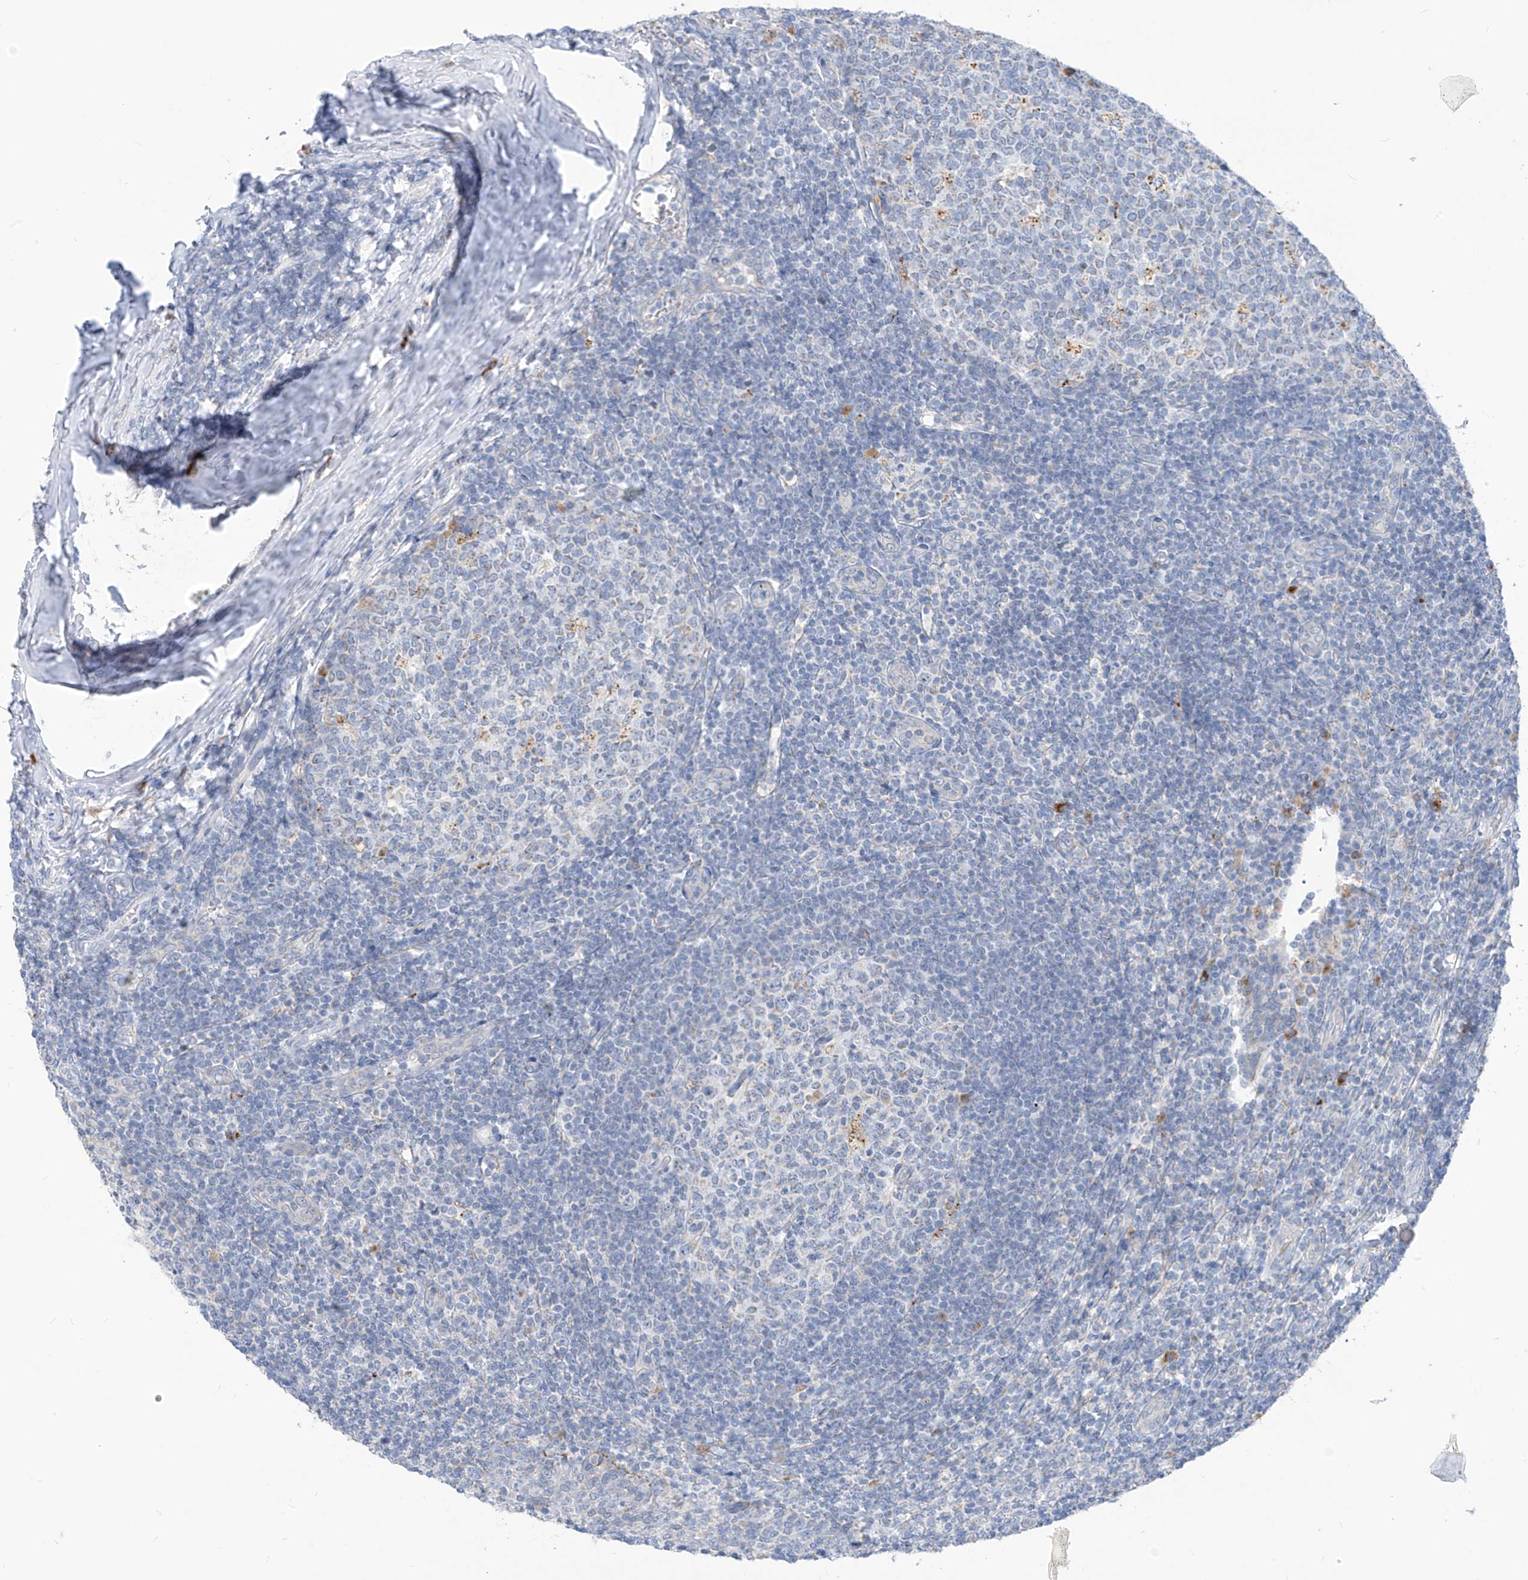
{"staining": {"intensity": "negative", "quantity": "none", "location": "none"}, "tissue": "tonsil", "cell_type": "Germinal center cells", "image_type": "normal", "snomed": [{"axis": "morphology", "description": "Normal tissue, NOS"}, {"axis": "topography", "description": "Tonsil"}], "caption": "This is a histopathology image of IHC staining of unremarkable tonsil, which shows no positivity in germinal center cells.", "gene": "ZNF404", "patient": {"sex": "female", "age": 19}}